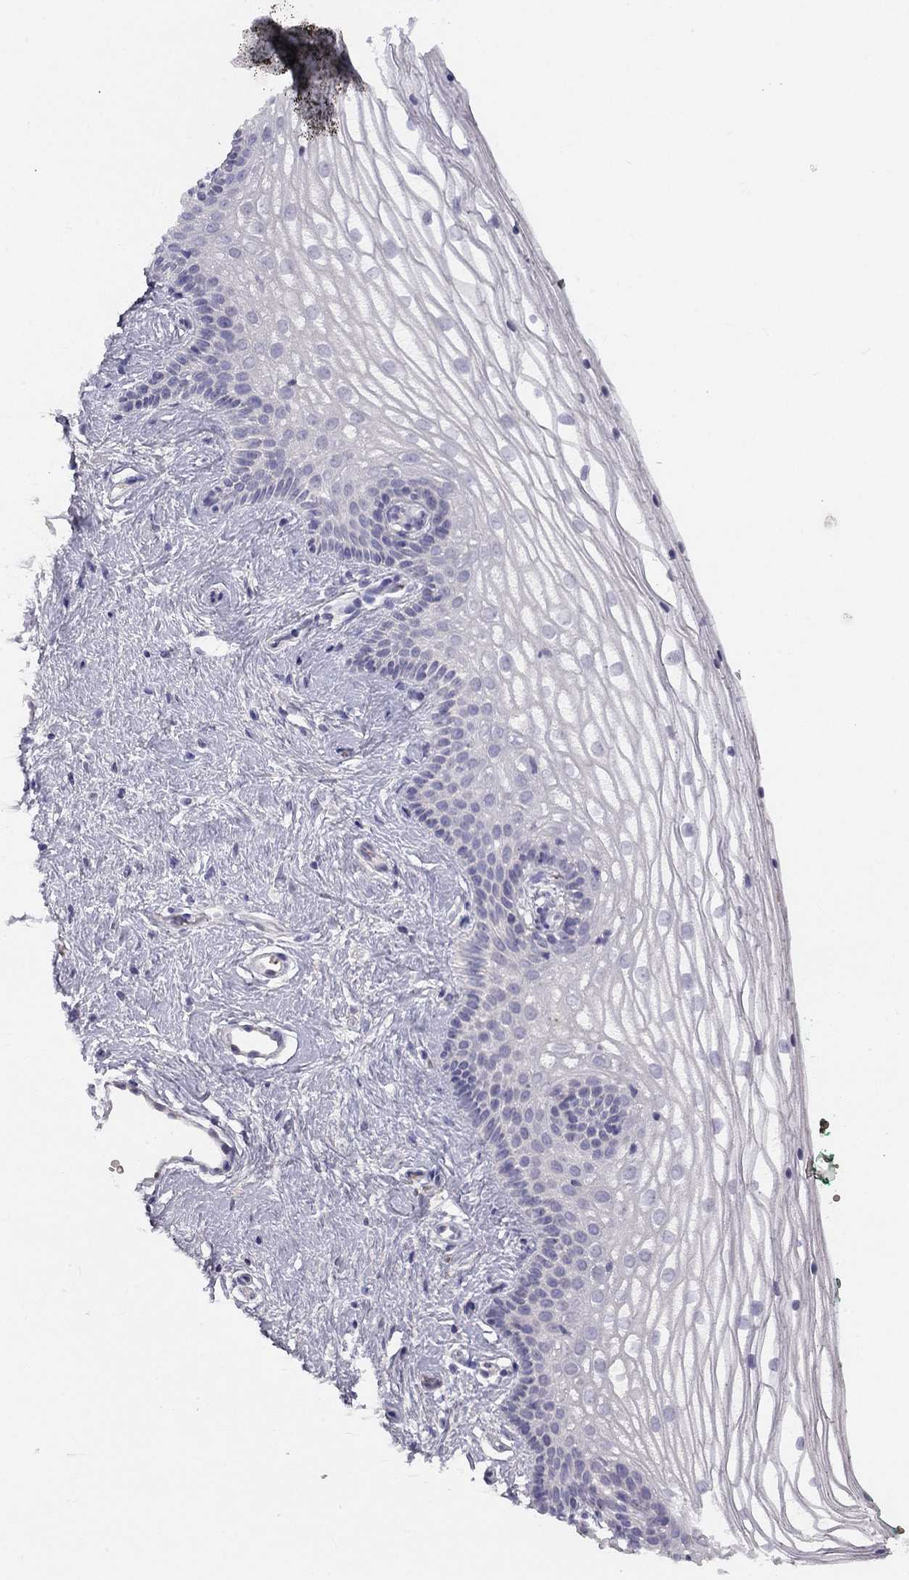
{"staining": {"intensity": "negative", "quantity": "none", "location": "none"}, "tissue": "vagina", "cell_type": "Squamous epithelial cells", "image_type": "normal", "snomed": [{"axis": "morphology", "description": "Normal tissue, NOS"}, {"axis": "topography", "description": "Vagina"}], "caption": "This is an immunohistochemistry image of benign vagina. There is no expression in squamous epithelial cells.", "gene": "RHCE", "patient": {"sex": "female", "age": 36}}